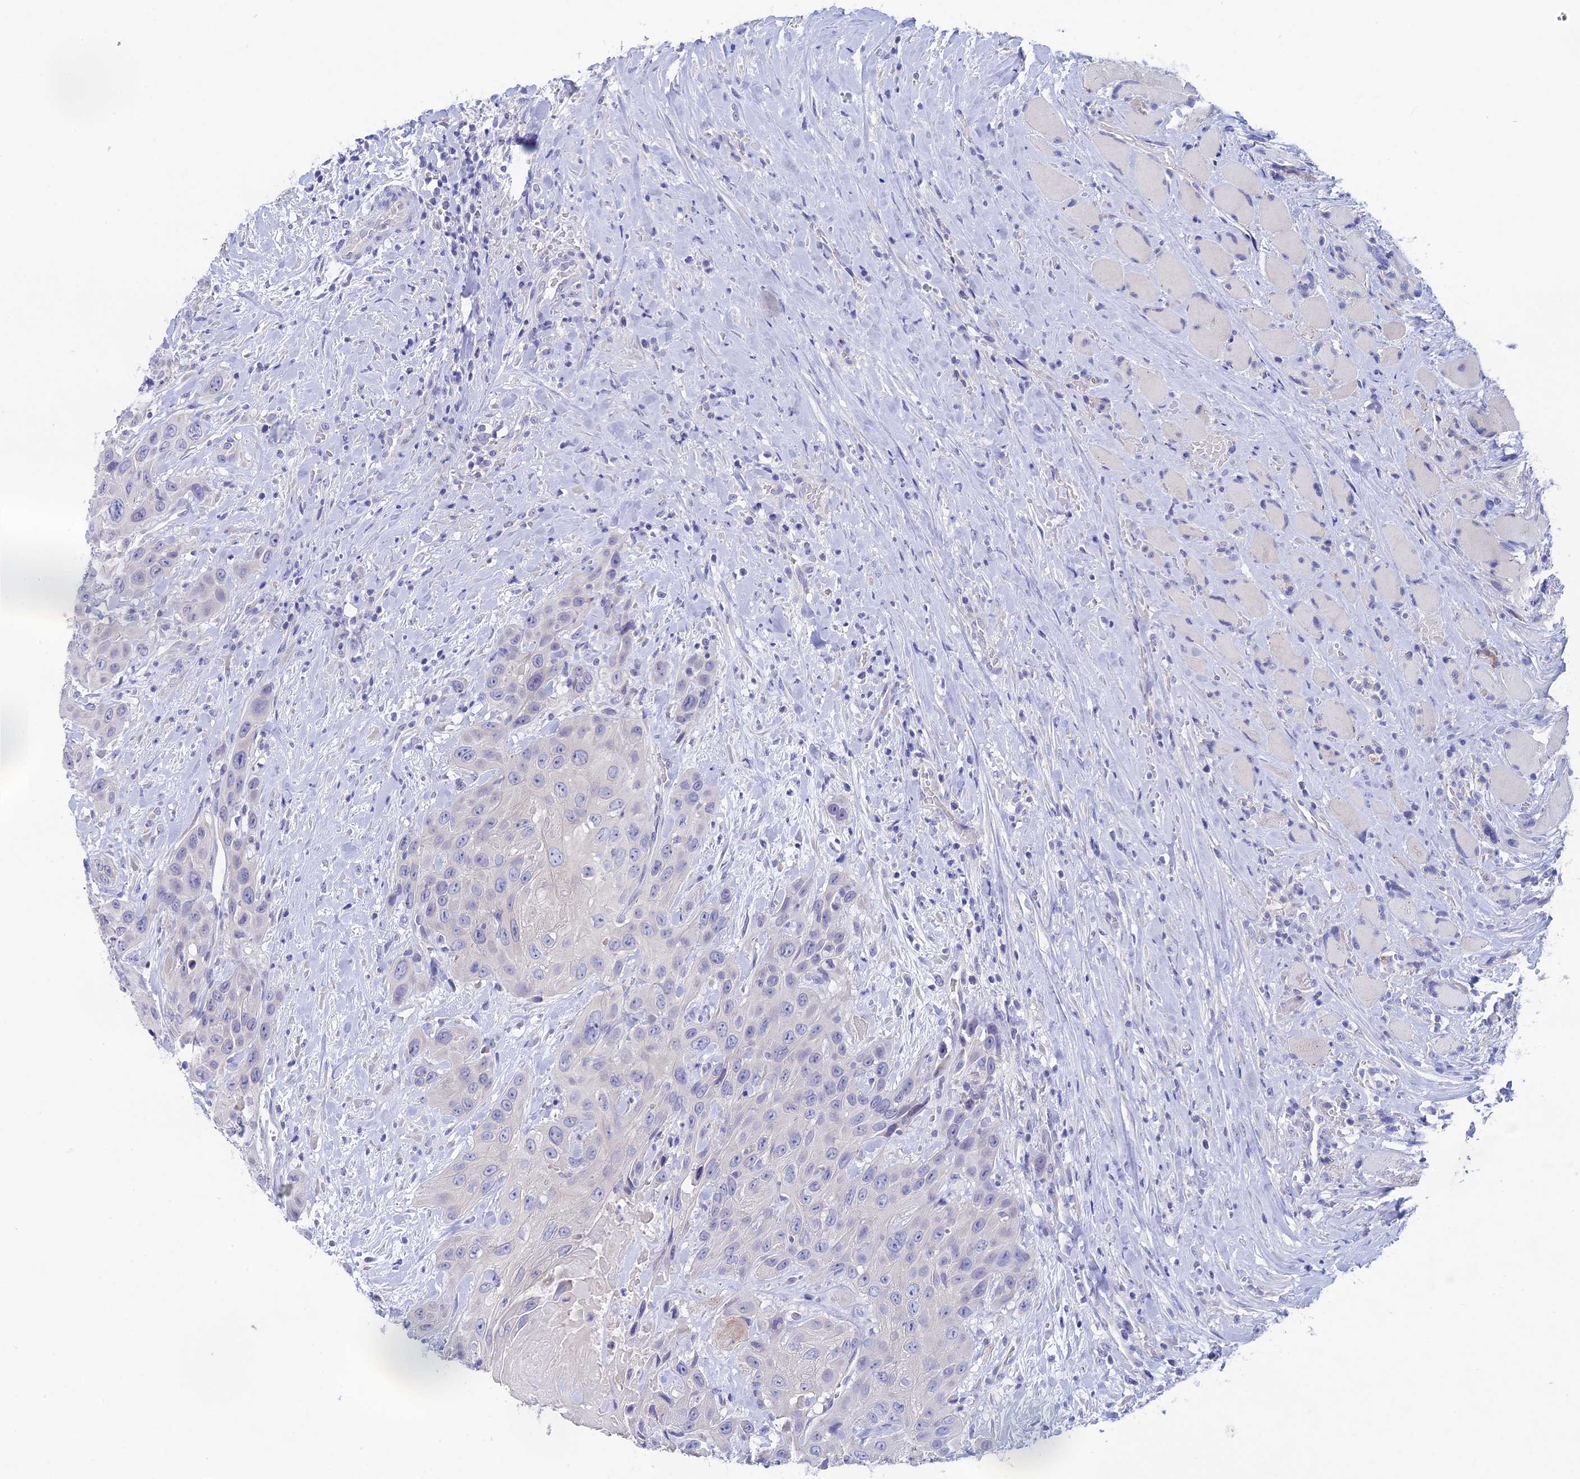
{"staining": {"intensity": "negative", "quantity": "none", "location": "none"}, "tissue": "head and neck cancer", "cell_type": "Tumor cells", "image_type": "cancer", "snomed": [{"axis": "morphology", "description": "Squamous cell carcinoma, NOS"}, {"axis": "topography", "description": "Head-Neck"}], "caption": "The immunohistochemistry (IHC) image has no significant expression in tumor cells of squamous cell carcinoma (head and neck) tissue. Brightfield microscopy of immunohistochemistry (IHC) stained with DAB (brown) and hematoxylin (blue), captured at high magnification.", "gene": "BTBD19", "patient": {"sex": "male", "age": 81}}